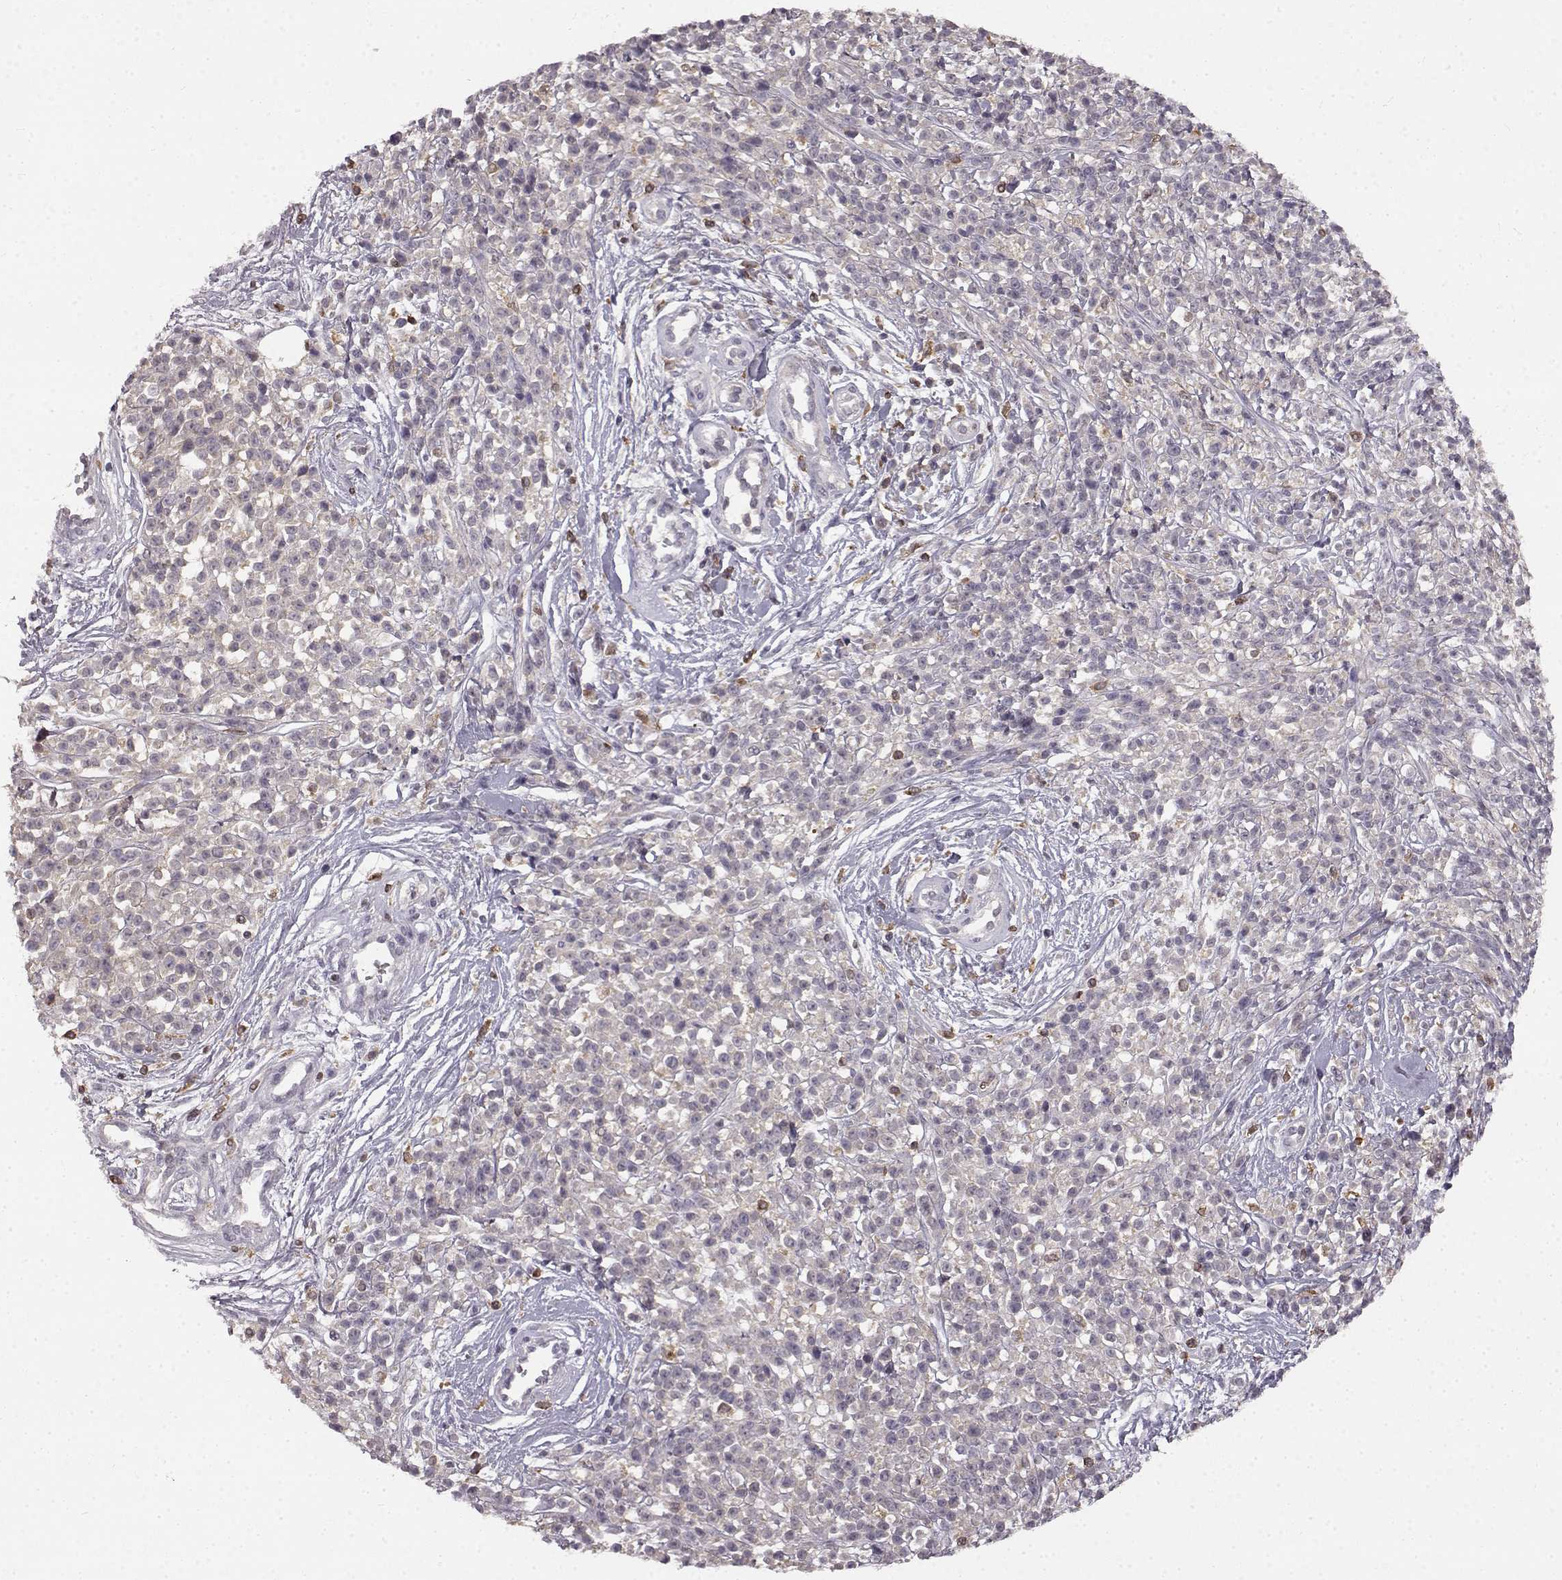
{"staining": {"intensity": "negative", "quantity": "none", "location": "none"}, "tissue": "melanoma", "cell_type": "Tumor cells", "image_type": "cancer", "snomed": [{"axis": "morphology", "description": "Malignant melanoma, NOS"}, {"axis": "topography", "description": "Skin"}, {"axis": "topography", "description": "Skin of trunk"}], "caption": "Immunohistochemical staining of melanoma exhibits no significant expression in tumor cells.", "gene": "SPAG17", "patient": {"sex": "male", "age": 74}}